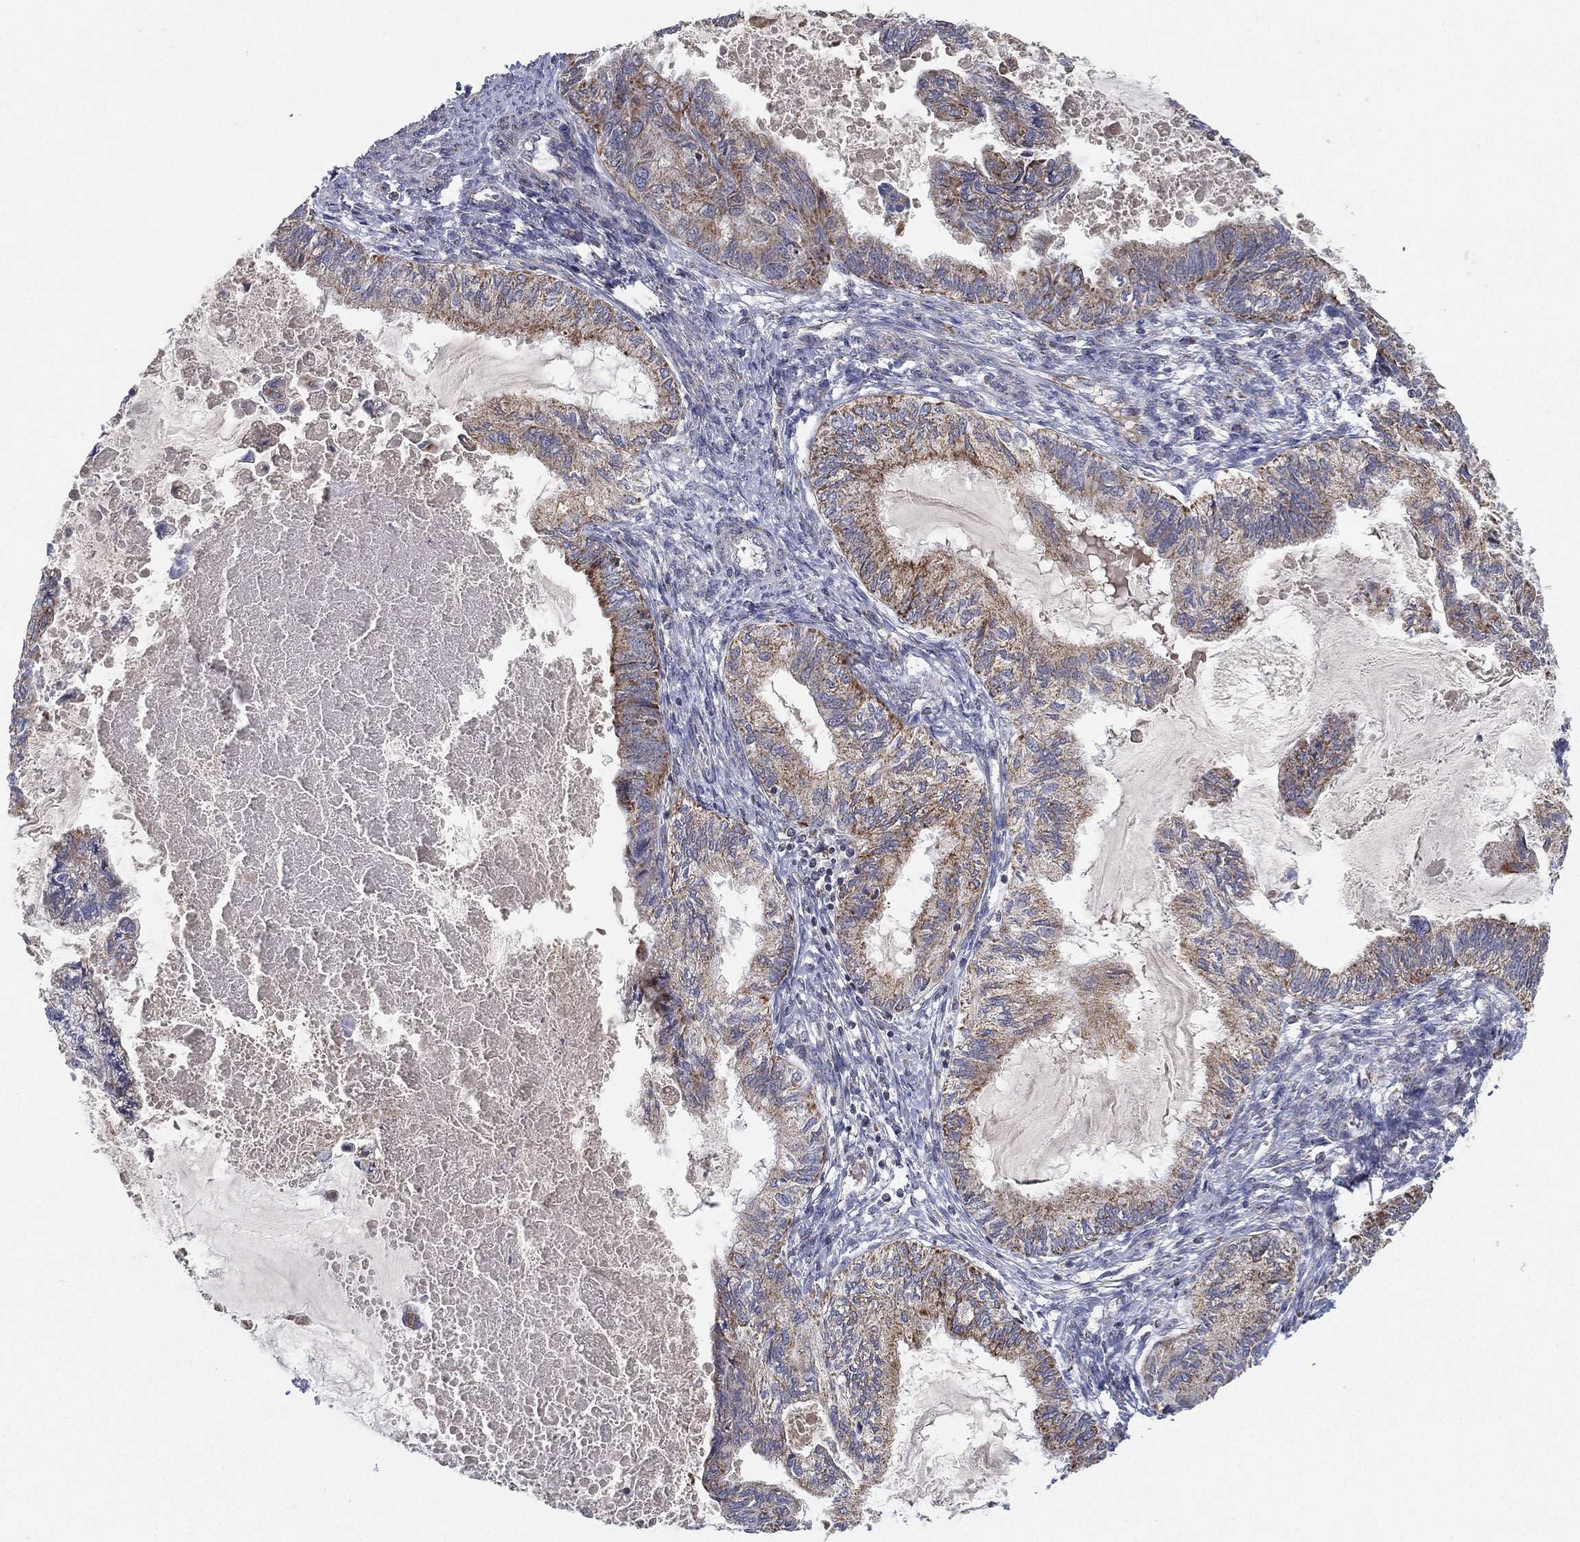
{"staining": {"intensity": "moderate", "quantity": "<25%", "location": "cytoplasmic/membranous"}, "tissue": "endometrial cancer", "cell_type": "Tumor cells", "image_type": "cancer", "snomed": [{"axis": "morphology", "description": "Adenocarcinoma, NOS"}, {"axis": "topography", "description": "Endometrium"}], "caption": "Tumor cells display low levels of moderate cytoplasmic/membranous positivity in about <25% of cells in human endometrial cancer.", "gene": "PSMG4", "patient": {"sex": "female", "age": 86}}